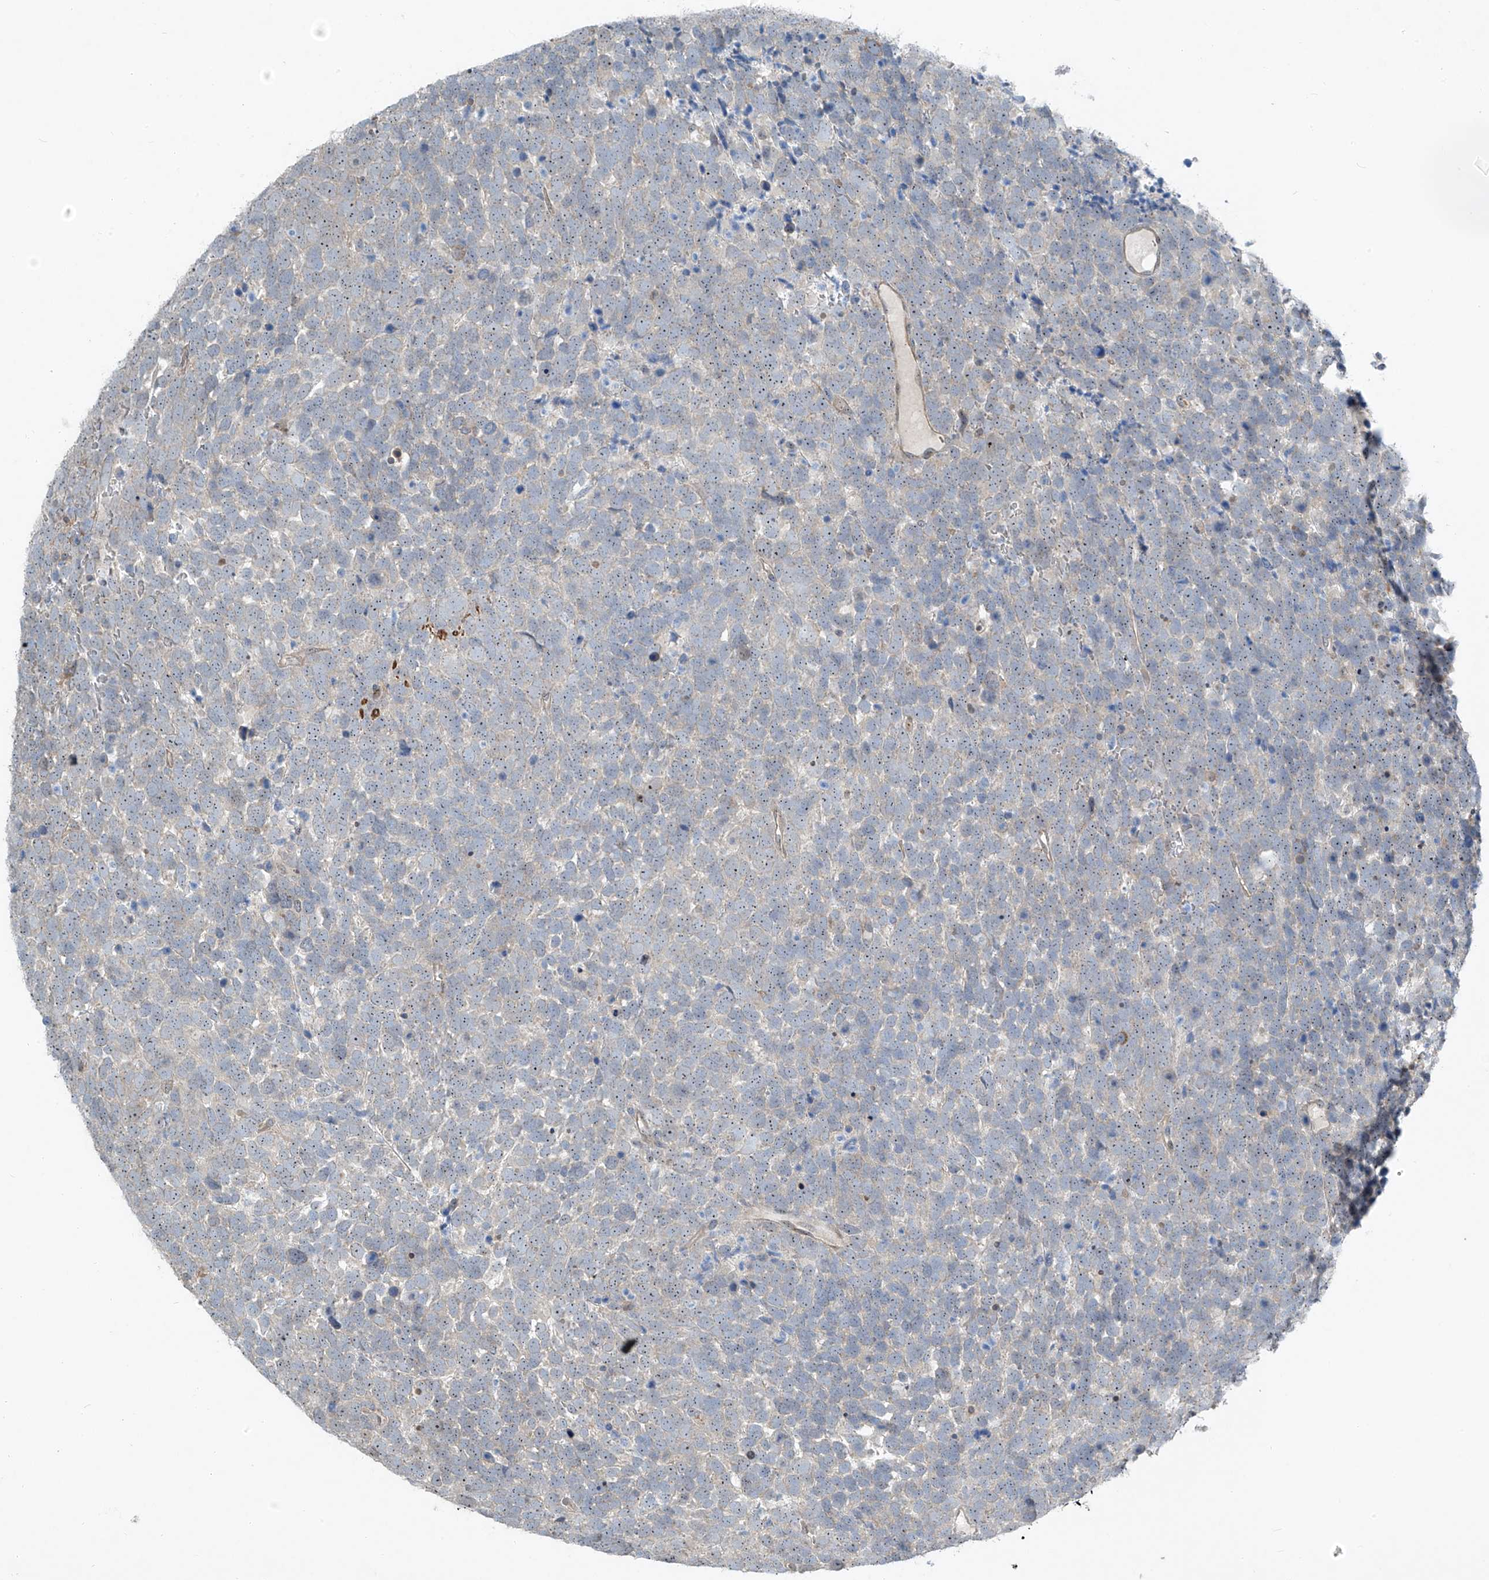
{"staining": {"intensity": "weak", "quantity": "<25%", "location": "nuclear"}, "tissue": "urothelial cancer", "cell_type": "Tumor cells", "image_type": "cancer", "snomed": [{"axis": "morphology", "description": "Urothelial carcinoma, High grade"}, {"axis": "topography", "description": "Urinary bladder"}], "caption": "Immunohistochemistry of human urothelial cancer demonstrates no staining in tumor cells.", "gene": "PPCS", "patient": {"sex": "female", "age": 82}}